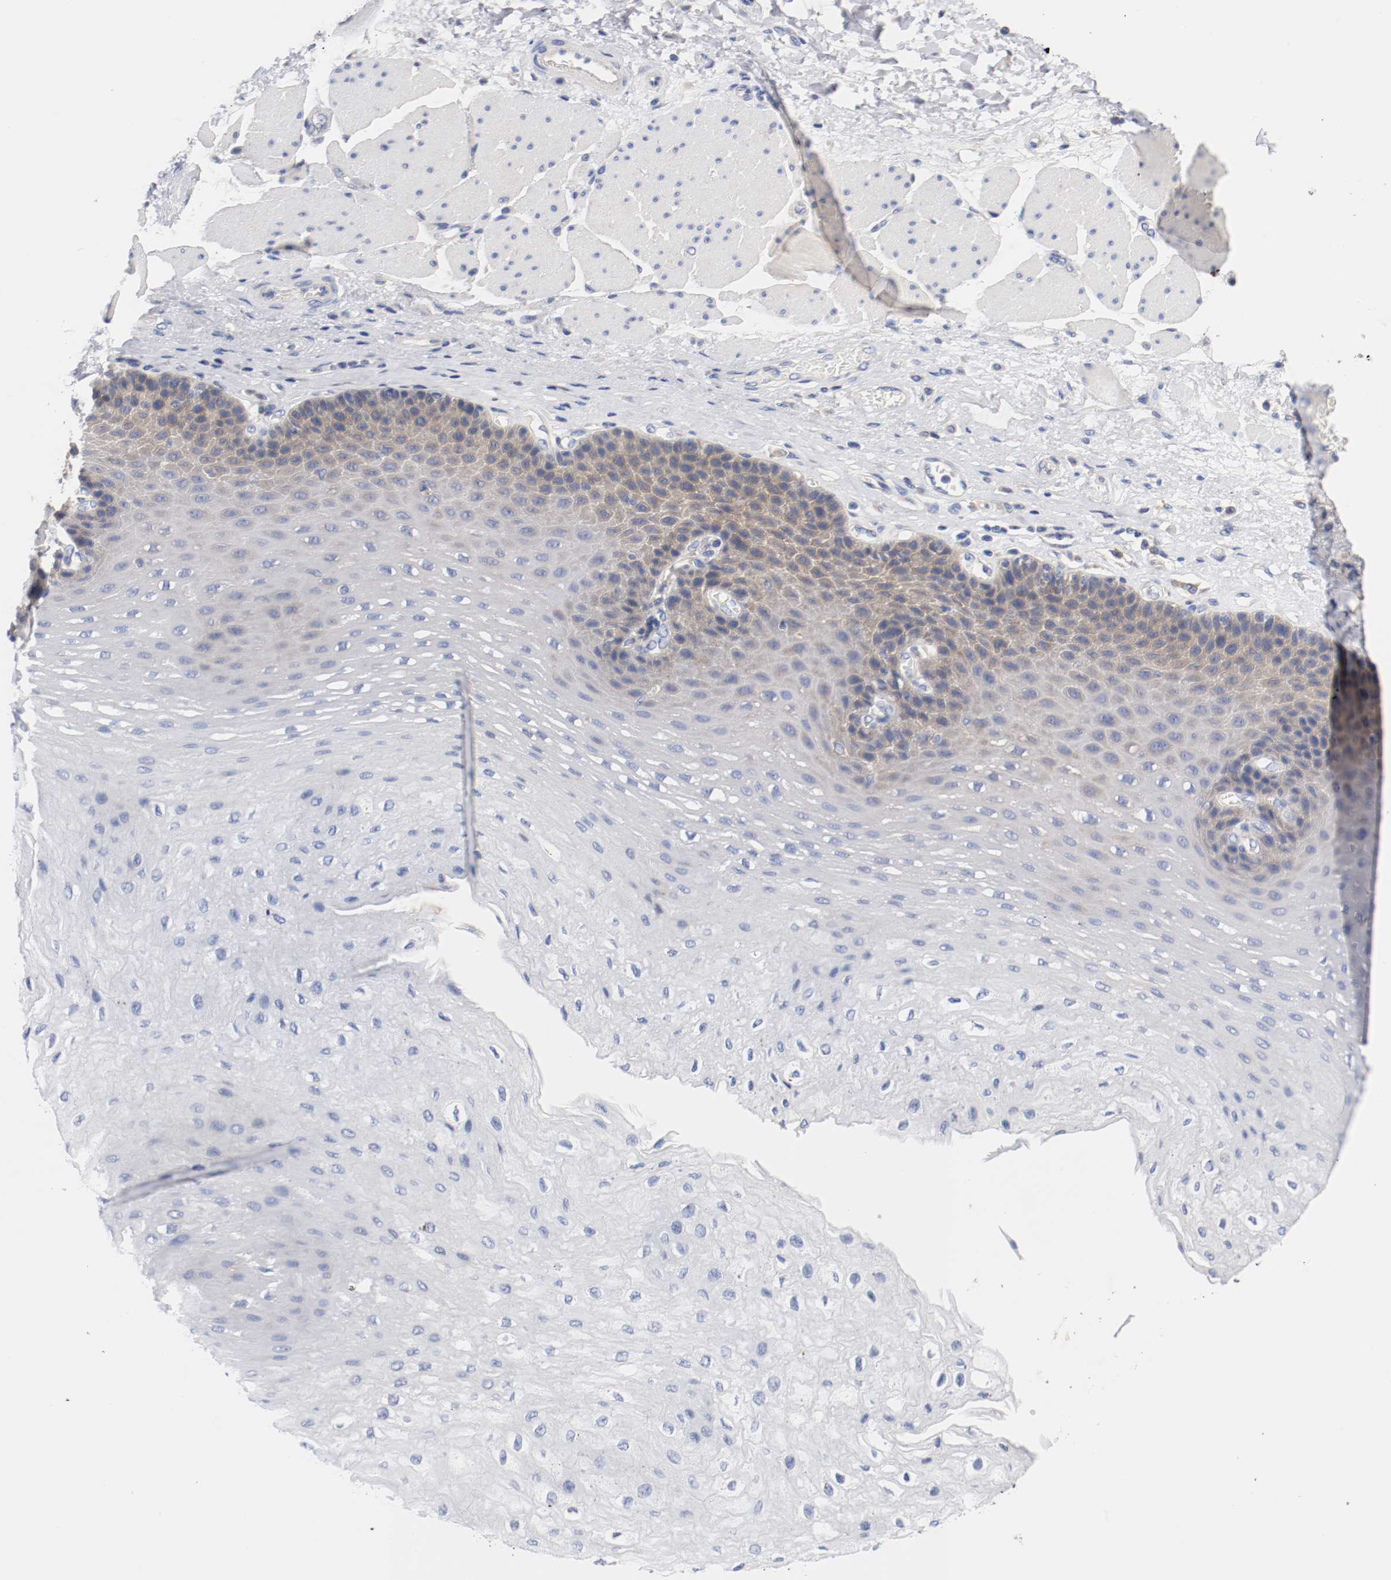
{"staining": {"intensity": "weak", "quantity": "<25%", "location": "cytoplasmic/membranous"}, "tissue": "esophagus", "cell_type": "Squamous epithelial cells", "image_type": "normal", "snomed": [{"axis": "morphology", "description": "Normal tissue, NOS"}, {"axis": "topography", "description": "Esophagus"}], "caption": "A high-resolution image shows immunohistochemistry staining of normal esophagus, which shows no significant positivity in squamous epithelial cells.", "gene": "HGS", "patient": {"sex": "female", "age": 72}}